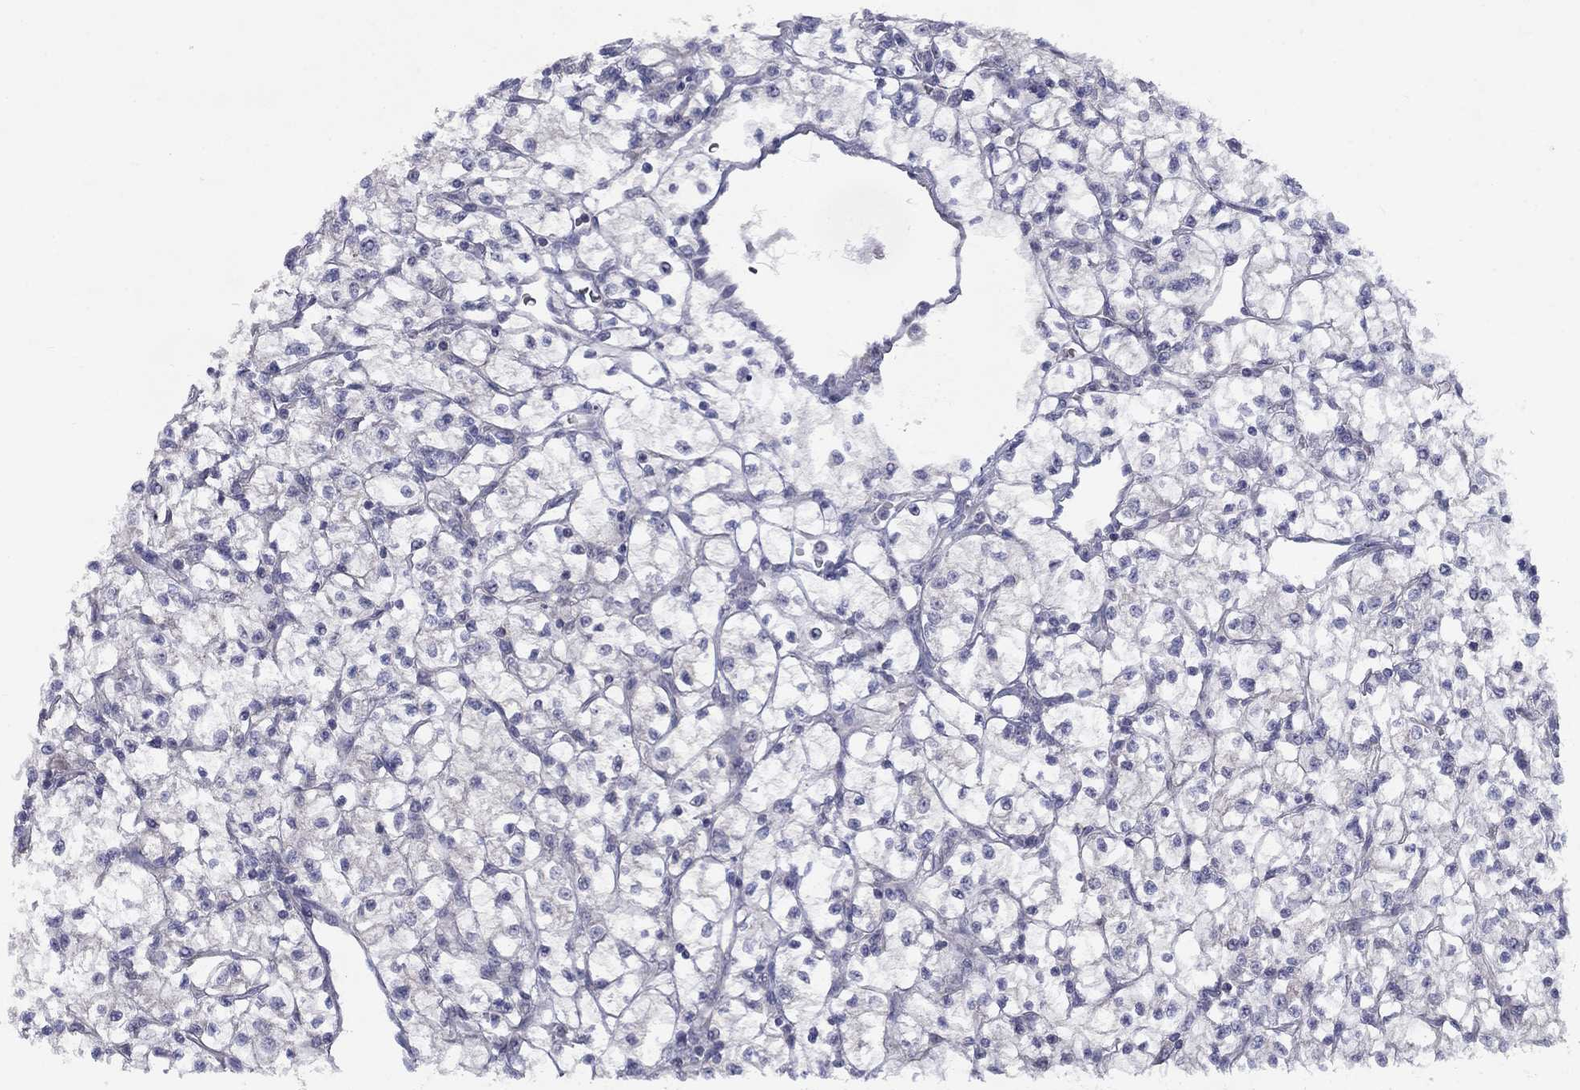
{"staining": {"intensity": "negative", "quantity": "none", "location": "none"}, "tissue": "renal cancer", "cell_type": "Tumor cells", "image_type": "cancer", "snomed": [{"axis": "morphology", "description": "Adenocarcinoma, NOS"}, {"axis": "topography", "description": "Kidney"}], "caption": "Immunohistochemical staining of renal cancer (adenocarcinoma) reveals no significant staining in tumor cells.", "gene": "CACNA1A", "patient": {"sex": "female", "age": 64}}